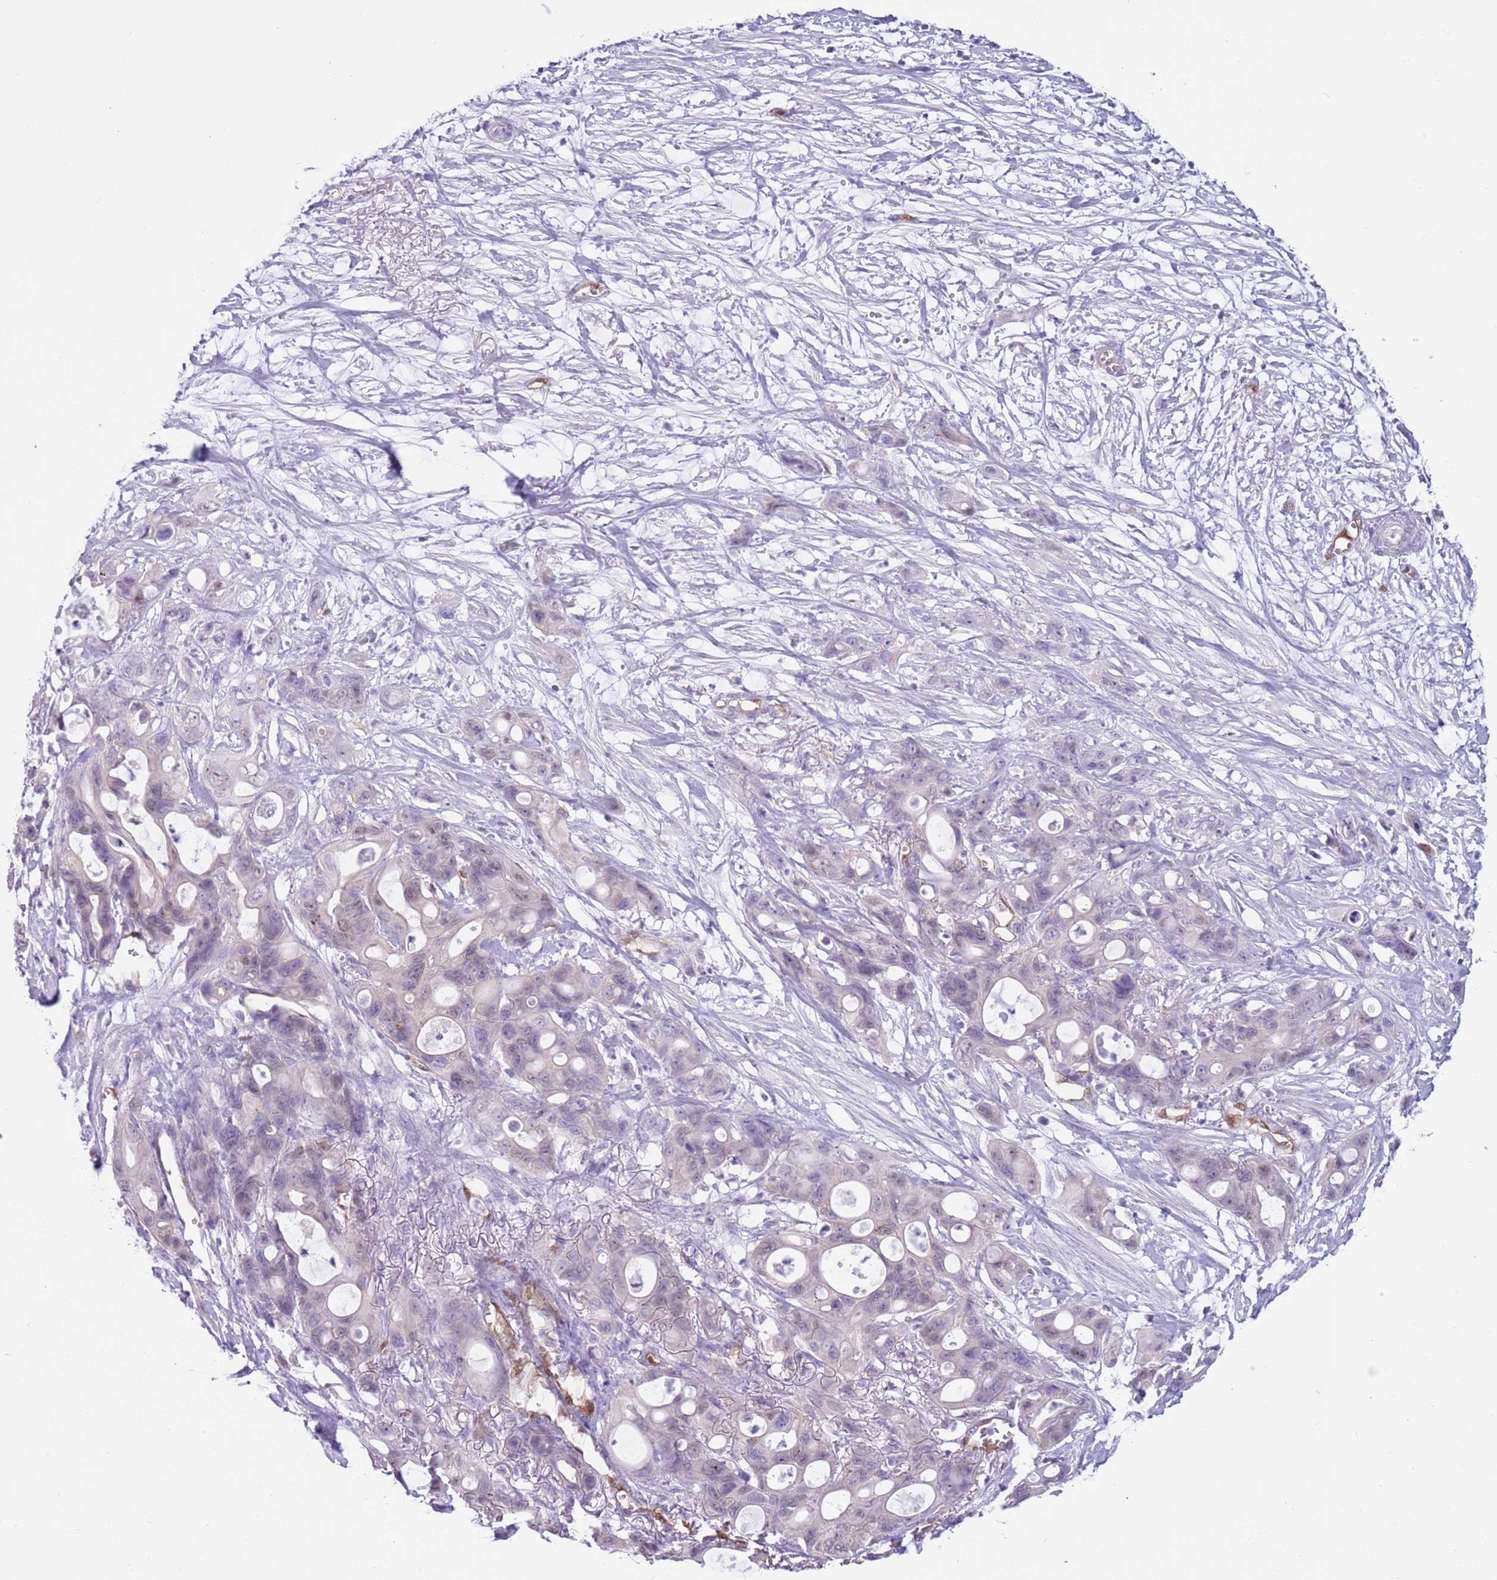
{"staining": {"intensity": "weak", "quantity": "<25%", "location": "nuclear"}, "tissue": "ovarian cancer", "cell_type": "Tumor cells", "image_type": "cancer", "snomed": [{"axis": "morphology", "description": "Cystadenocarcinoma, mucinous, NOS"}, {"axis": "topography", "description": "Ovary"}], "caption": "High power microscopy histopathology image of an IHC micrograph of ovarian cancer (mucinous cystadenocarcinoma), revealing no significant staining in tumor cells.", "gene": "DDI2", "patient": {"sex": "female", "age": 70}}